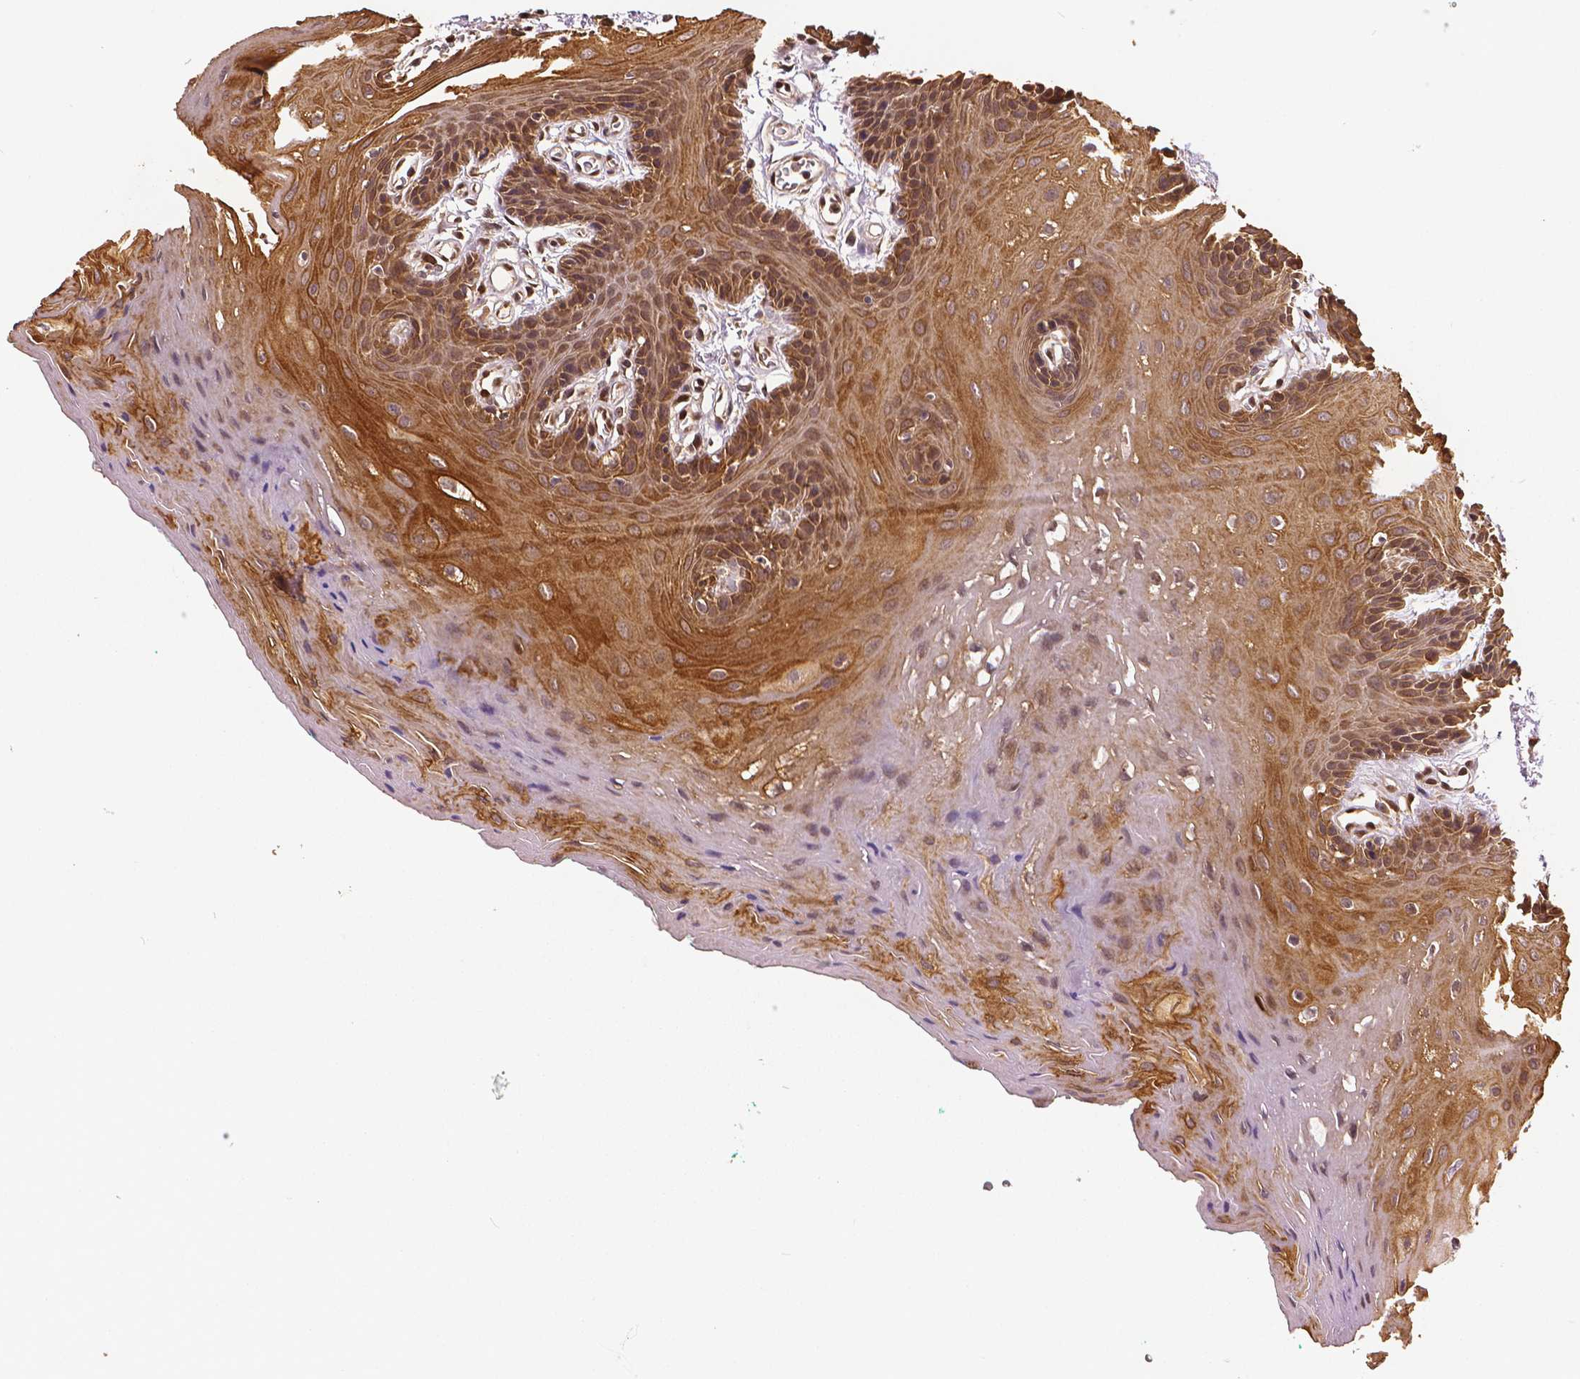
{"staining": {"intensity": "strong", "quantity": ">75%", "location": "cytoplasmic/membranous"}, "tissue": "oral mucosa", "cell_type": "Squamous epithelial cells", "image_type": "normal", "snomed": [{"axis": "morphology", "description": "Normal tissue, NOS"}, {"axis": "morphology", "description": "Squamous cell carcinoma, NOS"}, {"axis": "topography", "description": "Oral tissue"}, {"axis": "topography", "description": "Head-Neck"}], "caption": "Immunohistochemistry (DAB) staining of unremarkable oral mucosa shows strong cytoplasmic/membranous protein expression in about >75% of squamous epithelial cells.", "gene": "STAT3", "patient": {"sex": "female", "age": 50}}